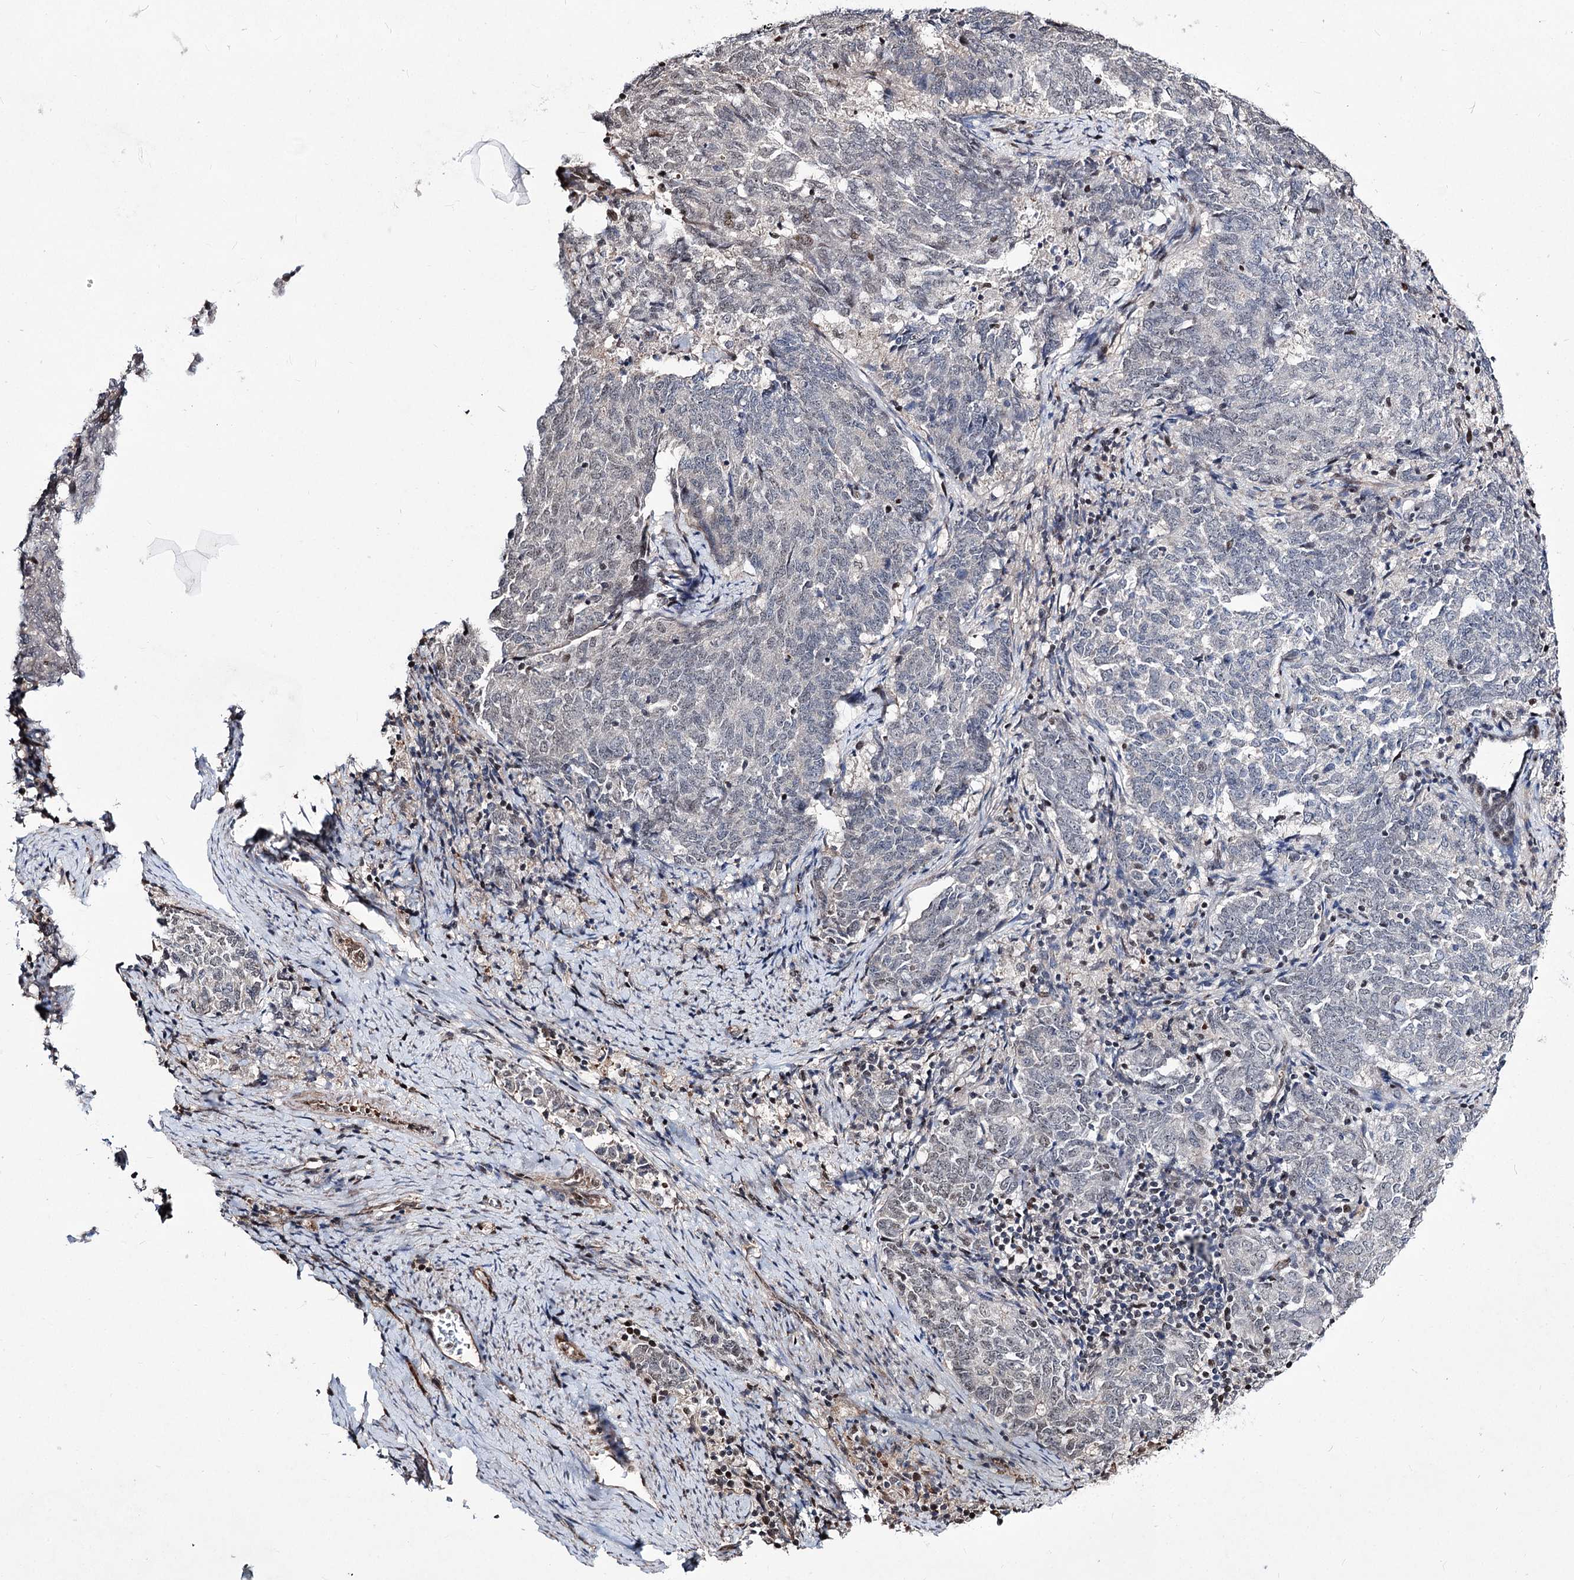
{"staining": {"intensity": "negative", "quantity": "none", "location": "none"}, "tissue": "endometrial cancer", "cell_type": "Tumor cells", "image_type": "cancer", "snomed": [{"axis": "morphology", "description": "Adenocarcinoma, NOS"}, {"axis": "topography", "description": "Endometrium"}], "caption": "Human endometrial cancer stained for a protein using immunohistochemistry shows no positivity in tumor cells.", "gene": "CHMP7", "patient": {"sex": "female", "age": 80}}